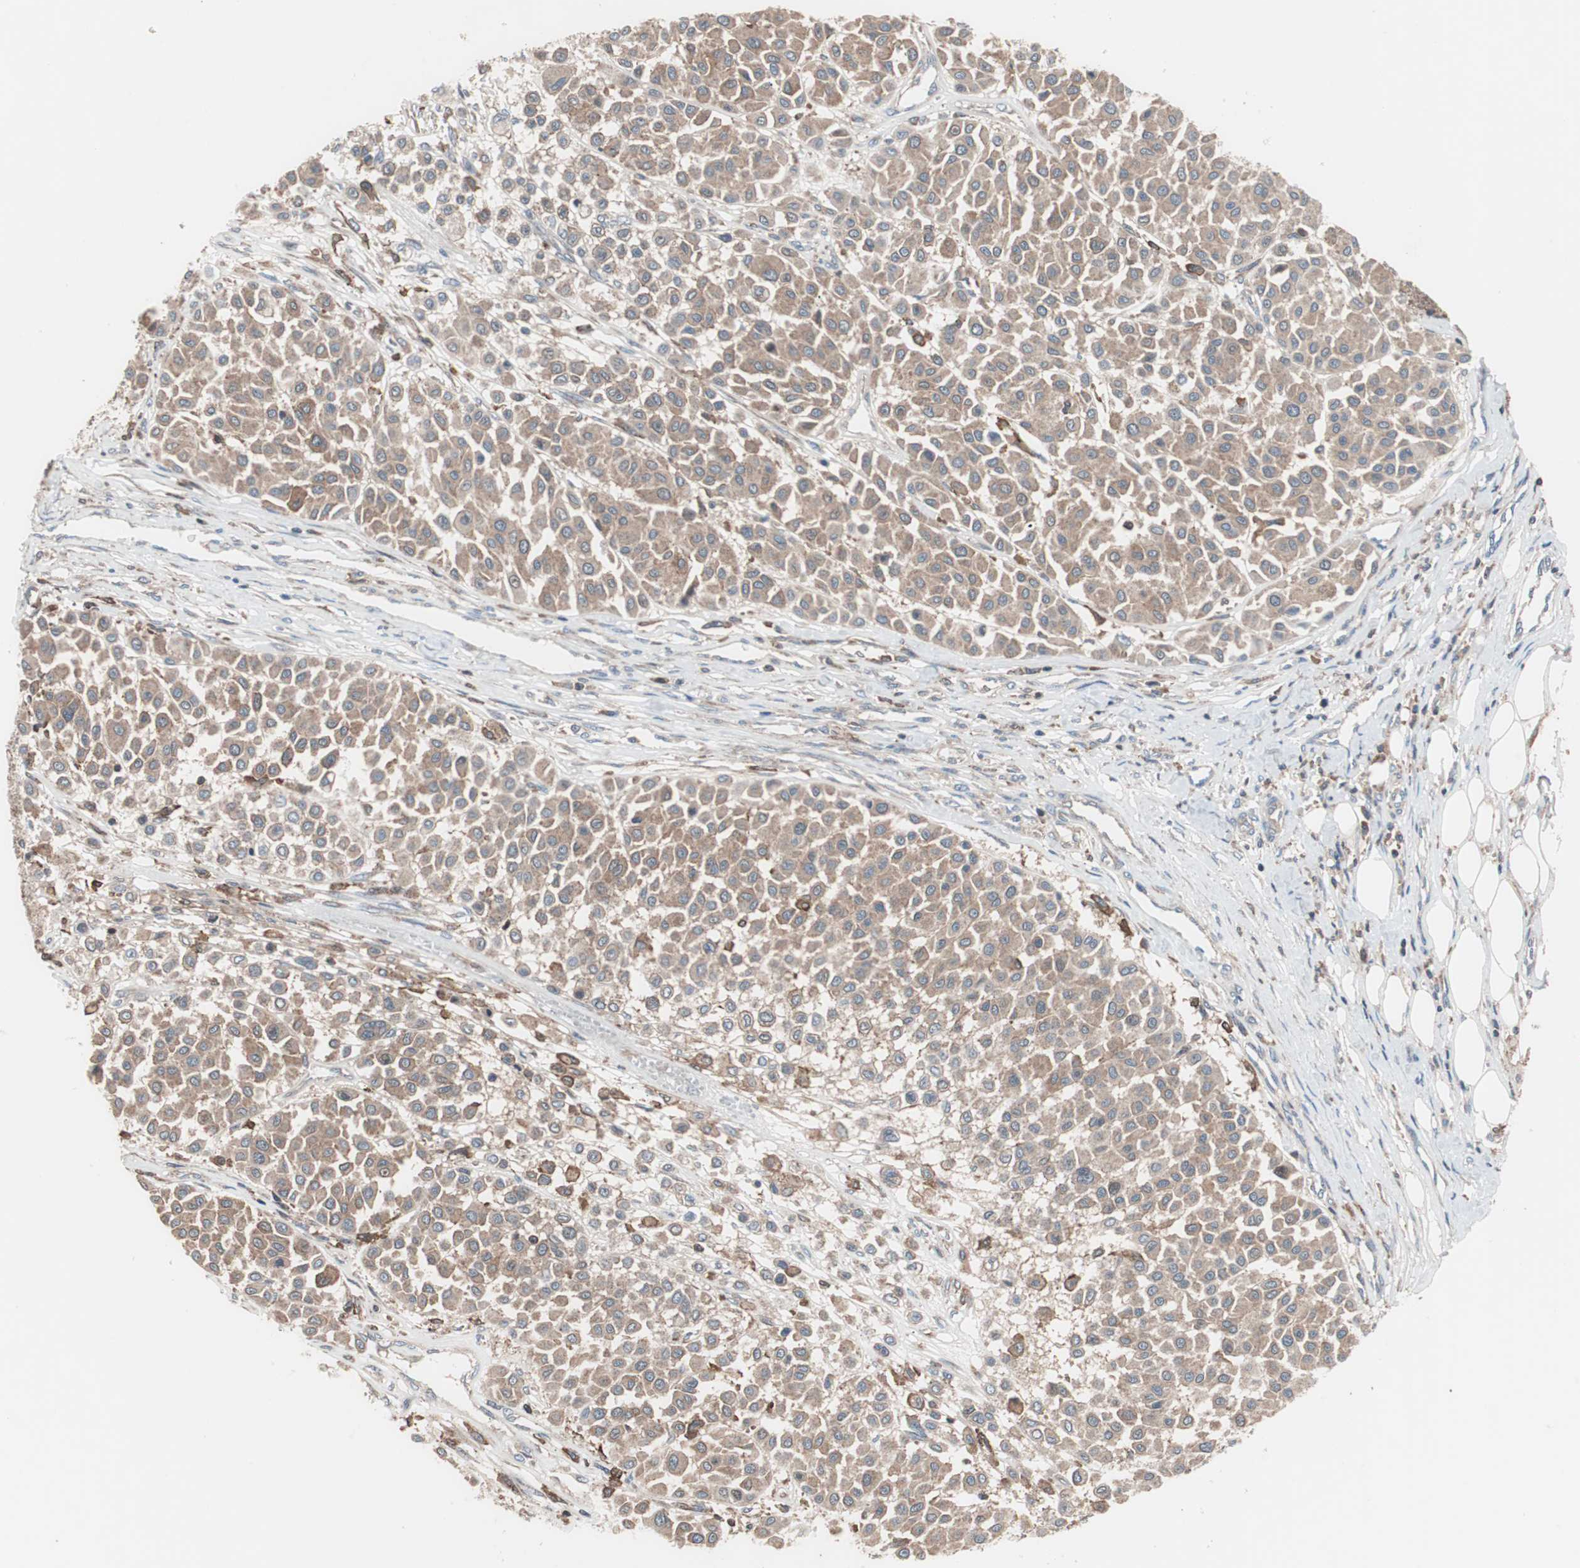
{"staining": {"intensity": "moderate", "quantity": ">75%", "location": "cytoplasmic/membranous"}, "tissue": "melanoma", "cell_type": "Tumor cells", "image_type": "cancer", "snomed": [{"axis": "morphology", "description": "Malignant melanoma, Metastatic site"}, {"axis": "topography", "description": "Soft tissue"}], "caption": "Melanoma tissue reveals moderate cytoplasmic/membranous positivity in approximately >75% of tumor cells, visualized by immunohistochemistry.", "gene": "PIK3R1", "patient": {"sex": "male", "age": 41}}